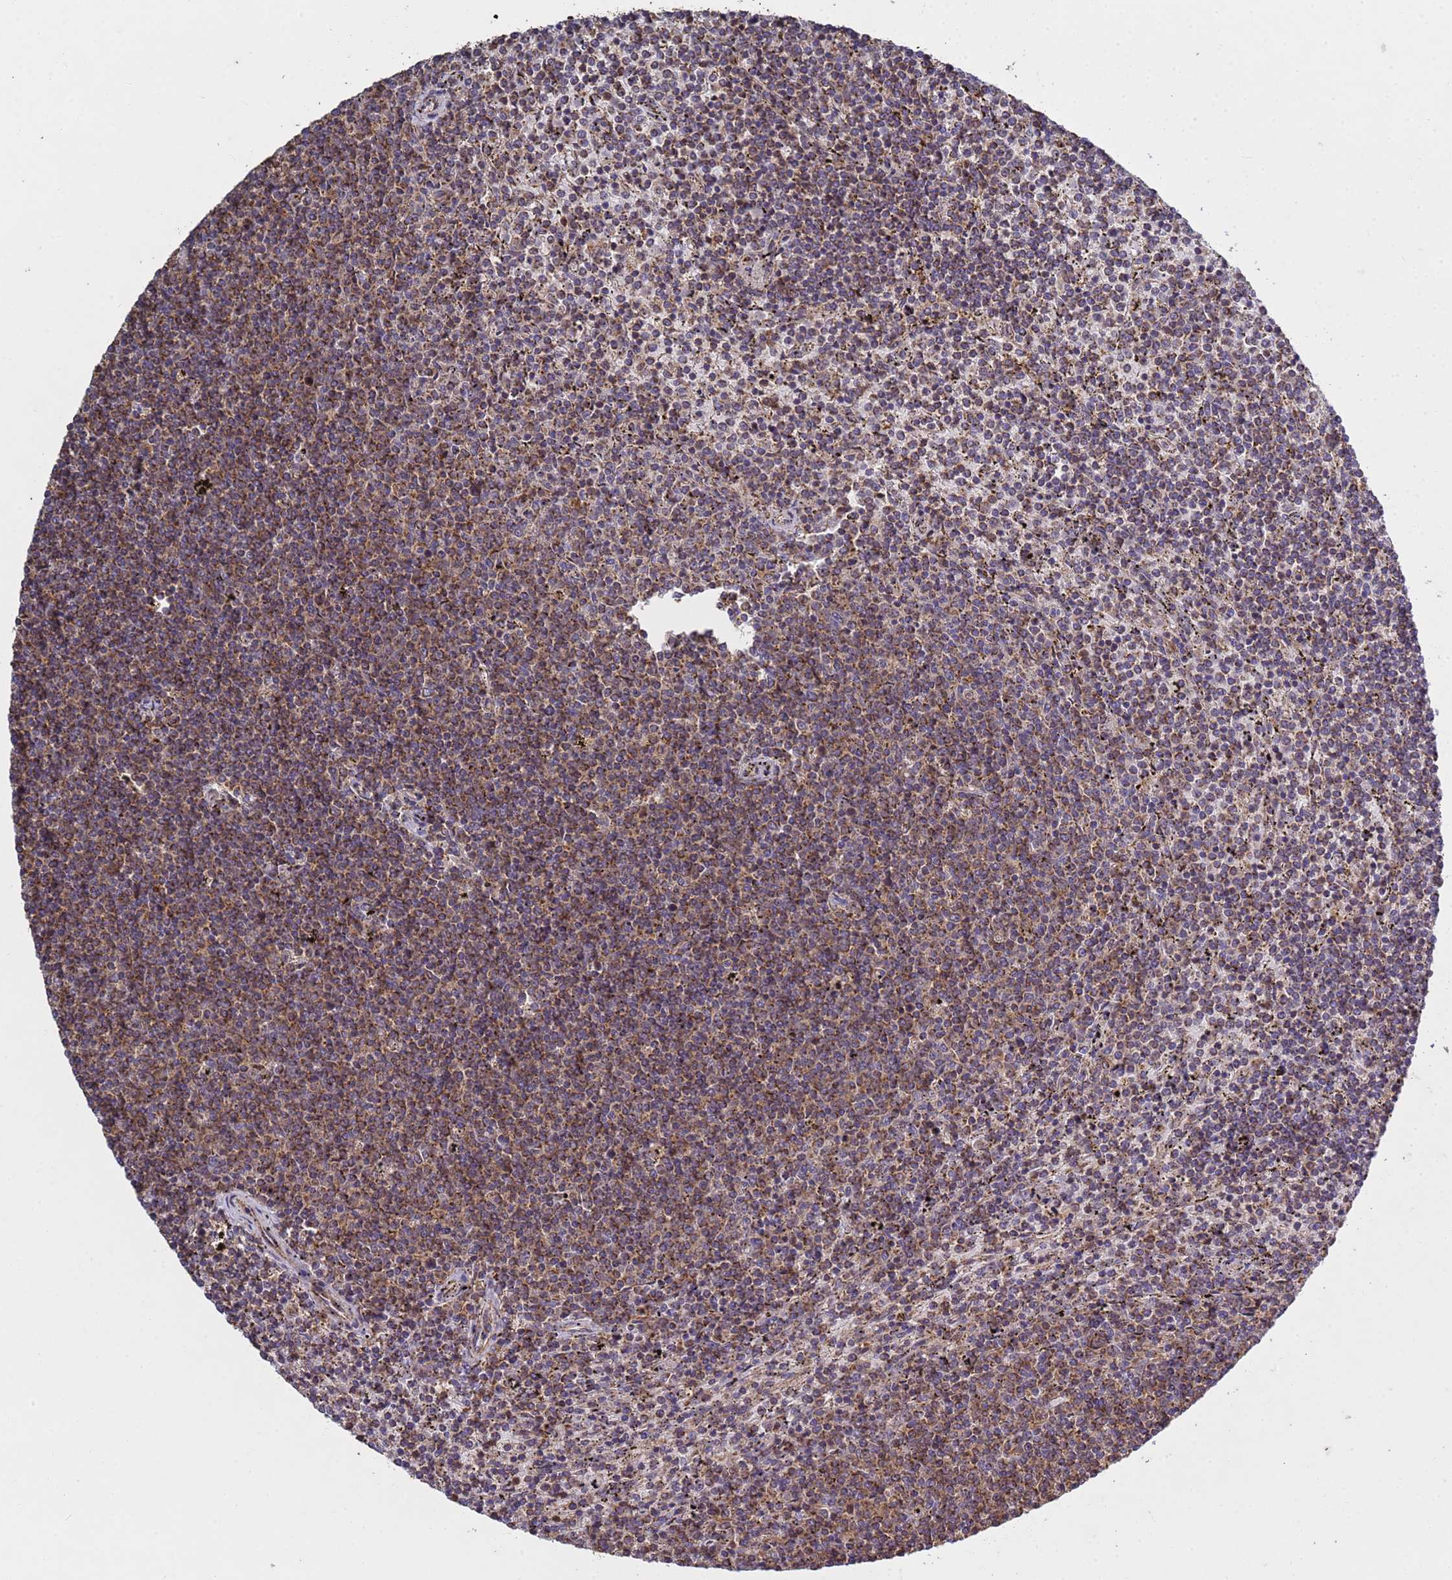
{"staining": {"intensity": "moderate", "quantity": "25%-75%", "location": "cytoplasmic/membranous"}, "tissue": "lymphoma", "cell_type": "Tumor cells", "image_type": "cancer", "snomed": [{"axis": "morphology", "description": "Malignant lymphoma, non-Hodgkin's type, Low grade"}, {"axis": "topography", "description": "Spleen"}], "caption": "Approximately 25%-75% of tumor cells in lymphoma show moderate cytoplasmic/membranous protein staining as visualized by brown immunohistochemical staining.", "gene": "P2RX7", "patient": {"sex": "female", "age": 50}}